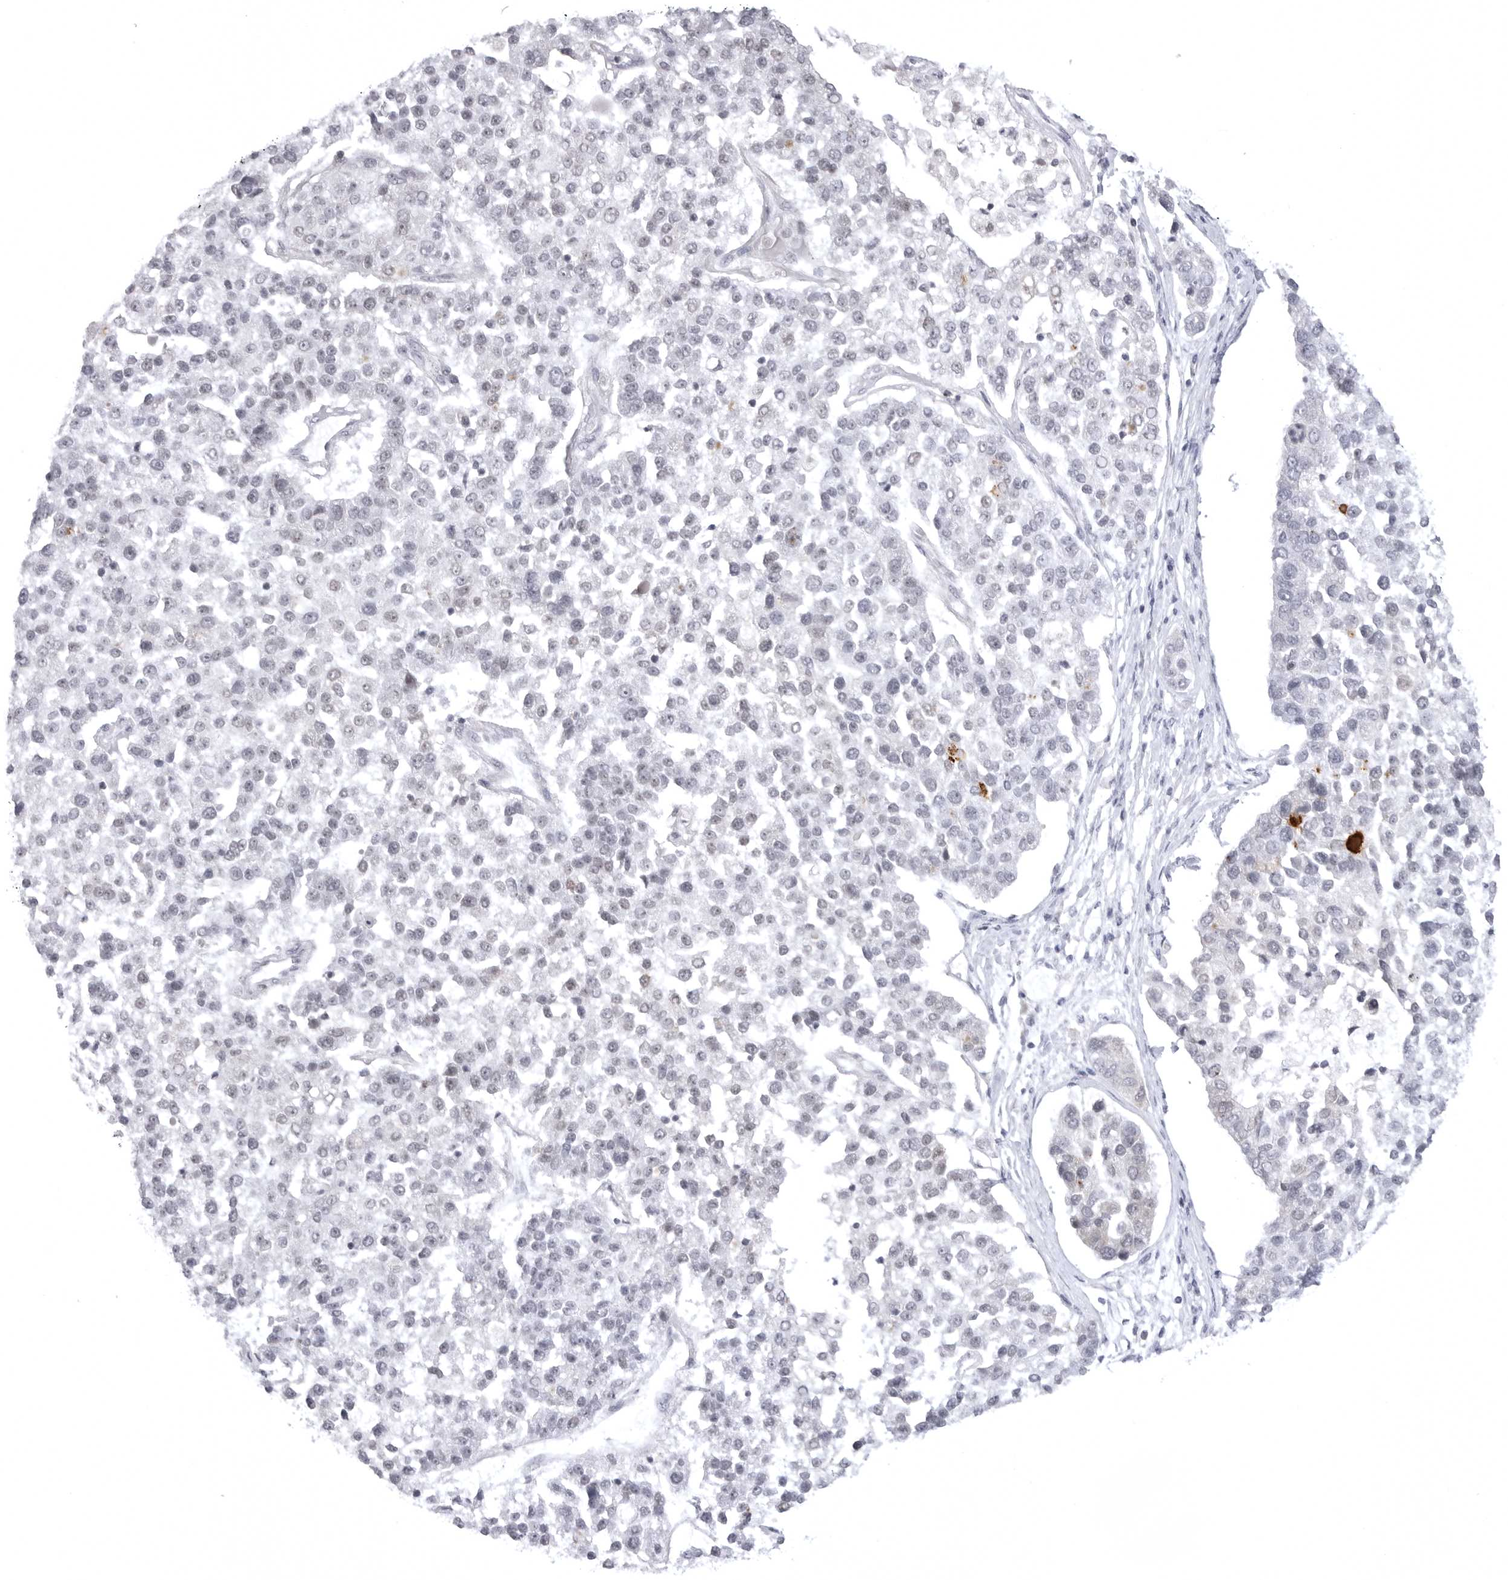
{"staining": {"intensity": "negative", "quantity": "none", "location": "none"}, "tissue": "pancreatic cancer", "cell_type": "Tumor cells", "image_type": "cancer", "snomed": [{"axis": "morphology", "description": "Adenocarcinoma, NOS"}, {"axis": "topography", "description": "Pancreas"}], "caption": "Image shows no protein positivity in tumor cells of pancreatic cancer (adenocarcinoma) tissue.", "gene": "PTK2B", "patient": {"sex": "female", "age": 61}}